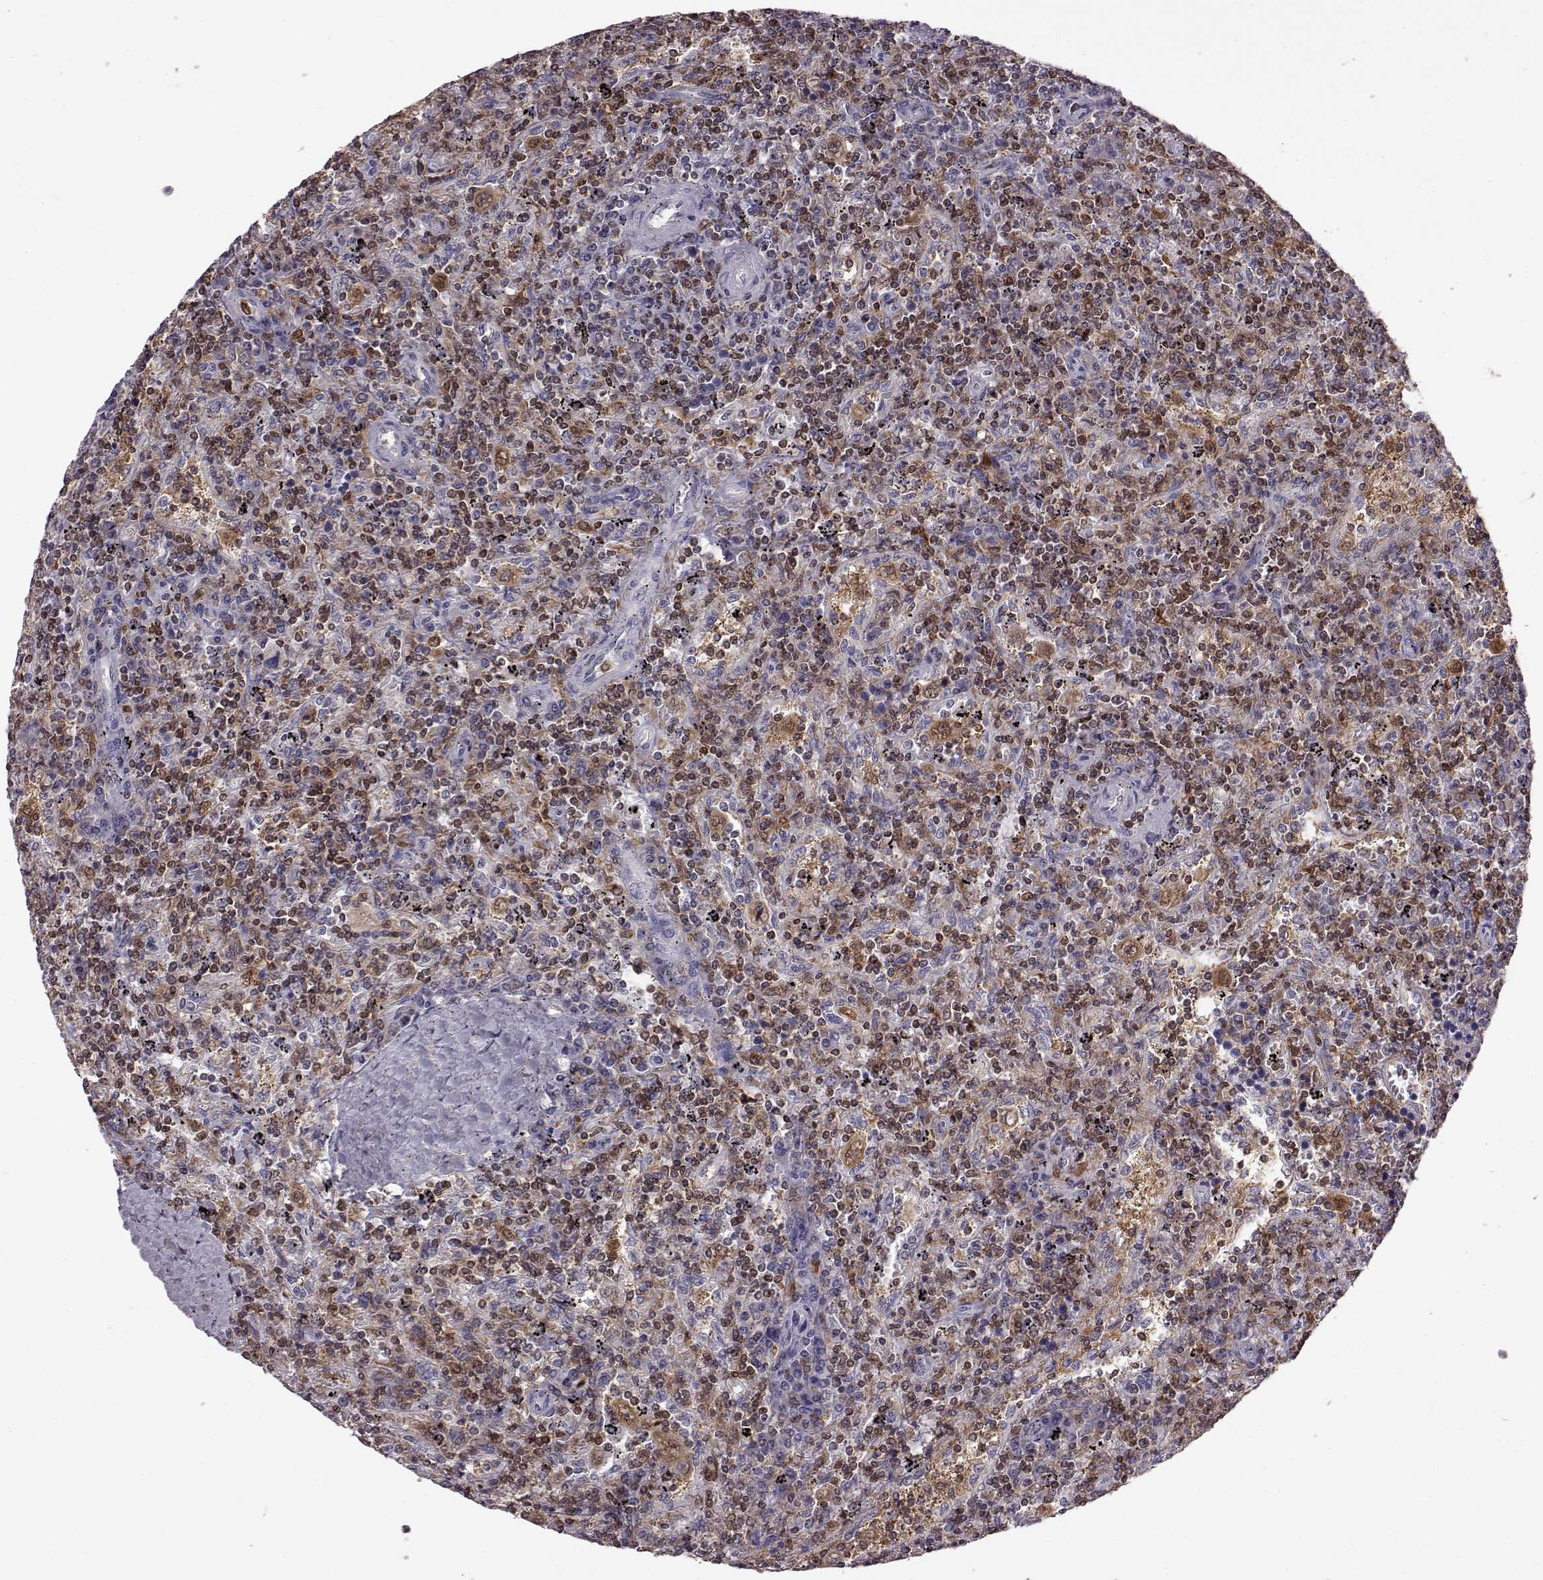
{"staining": {"intensity": "negative", "quantity": "none", "location": "none"}, "tissue": "lymphoma", "cell_type": "Tumor cells", "image_type": "cancer", "snomed": [{"axis": "morphology", "description": "Malignant lymphoma, non-Hodgkin's type, Low grade"}, {"axis": "topography", "description": "Spleen"}], "caption": "Immunohistochemical staining of human lymphoma demonstrates no significant positivity in tumor cells.", "gene": "DOK2", "patient": {"sex": "male", "age": 62}}